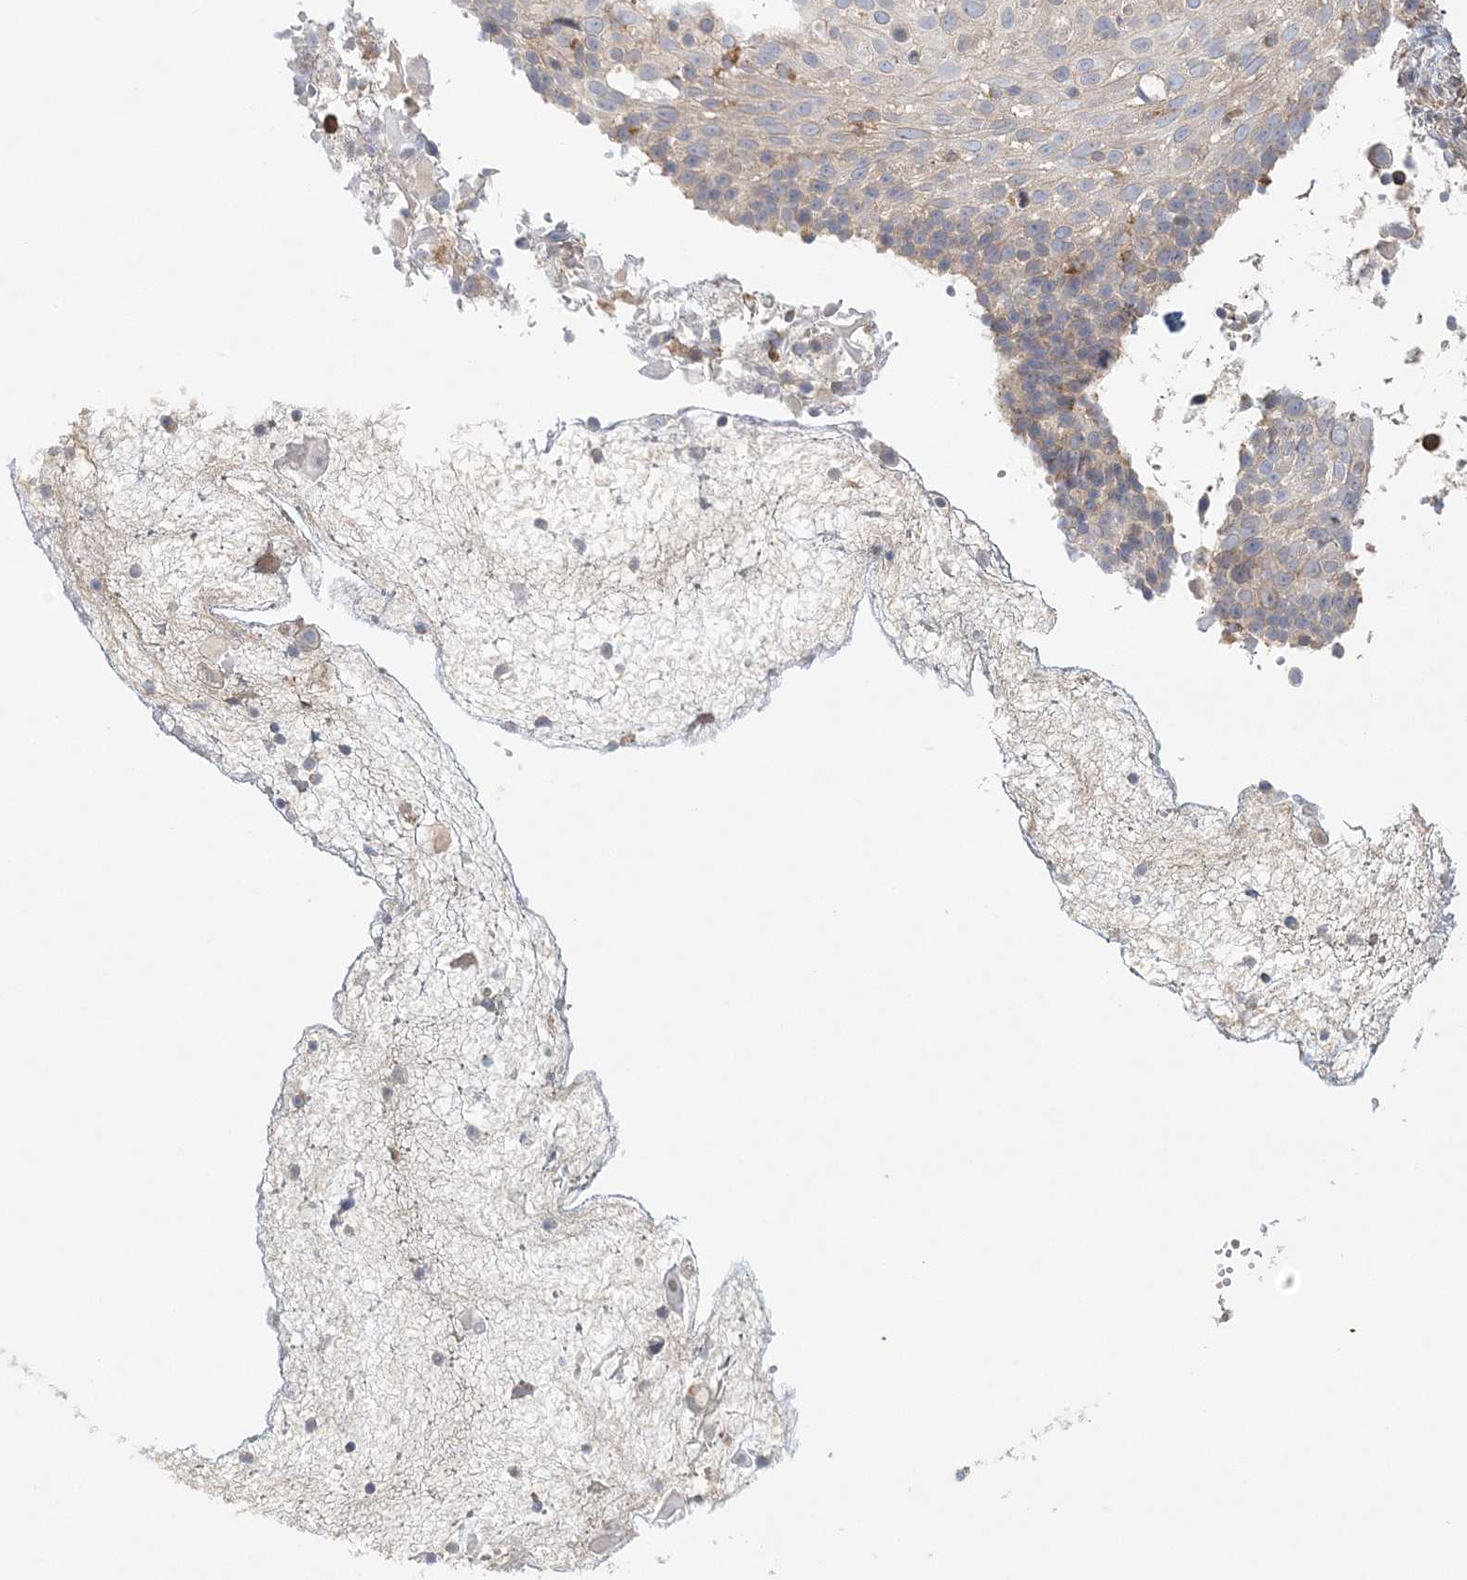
{"staining": {"intensity": "negative", "quantity": "none", "location": "none"}, "tissue": "cervical cancer", "cell_type": "Tumor cells", "image_type": "cancer", "snomed": [{"axis": "morphology", "description": "Squamous cell carcinoma, NOS"}, {"axis": "topography", "description": "Cervix"}], "caption": "DAB (3,3'-diaminobenzidine) immunohistochemical staining of human cervical cancer (squamous cell carcinoma) reveals no significant expression in tumor cells.", "gene": "KIAA0232", "patient": {"sex": "female", "age": 74}}